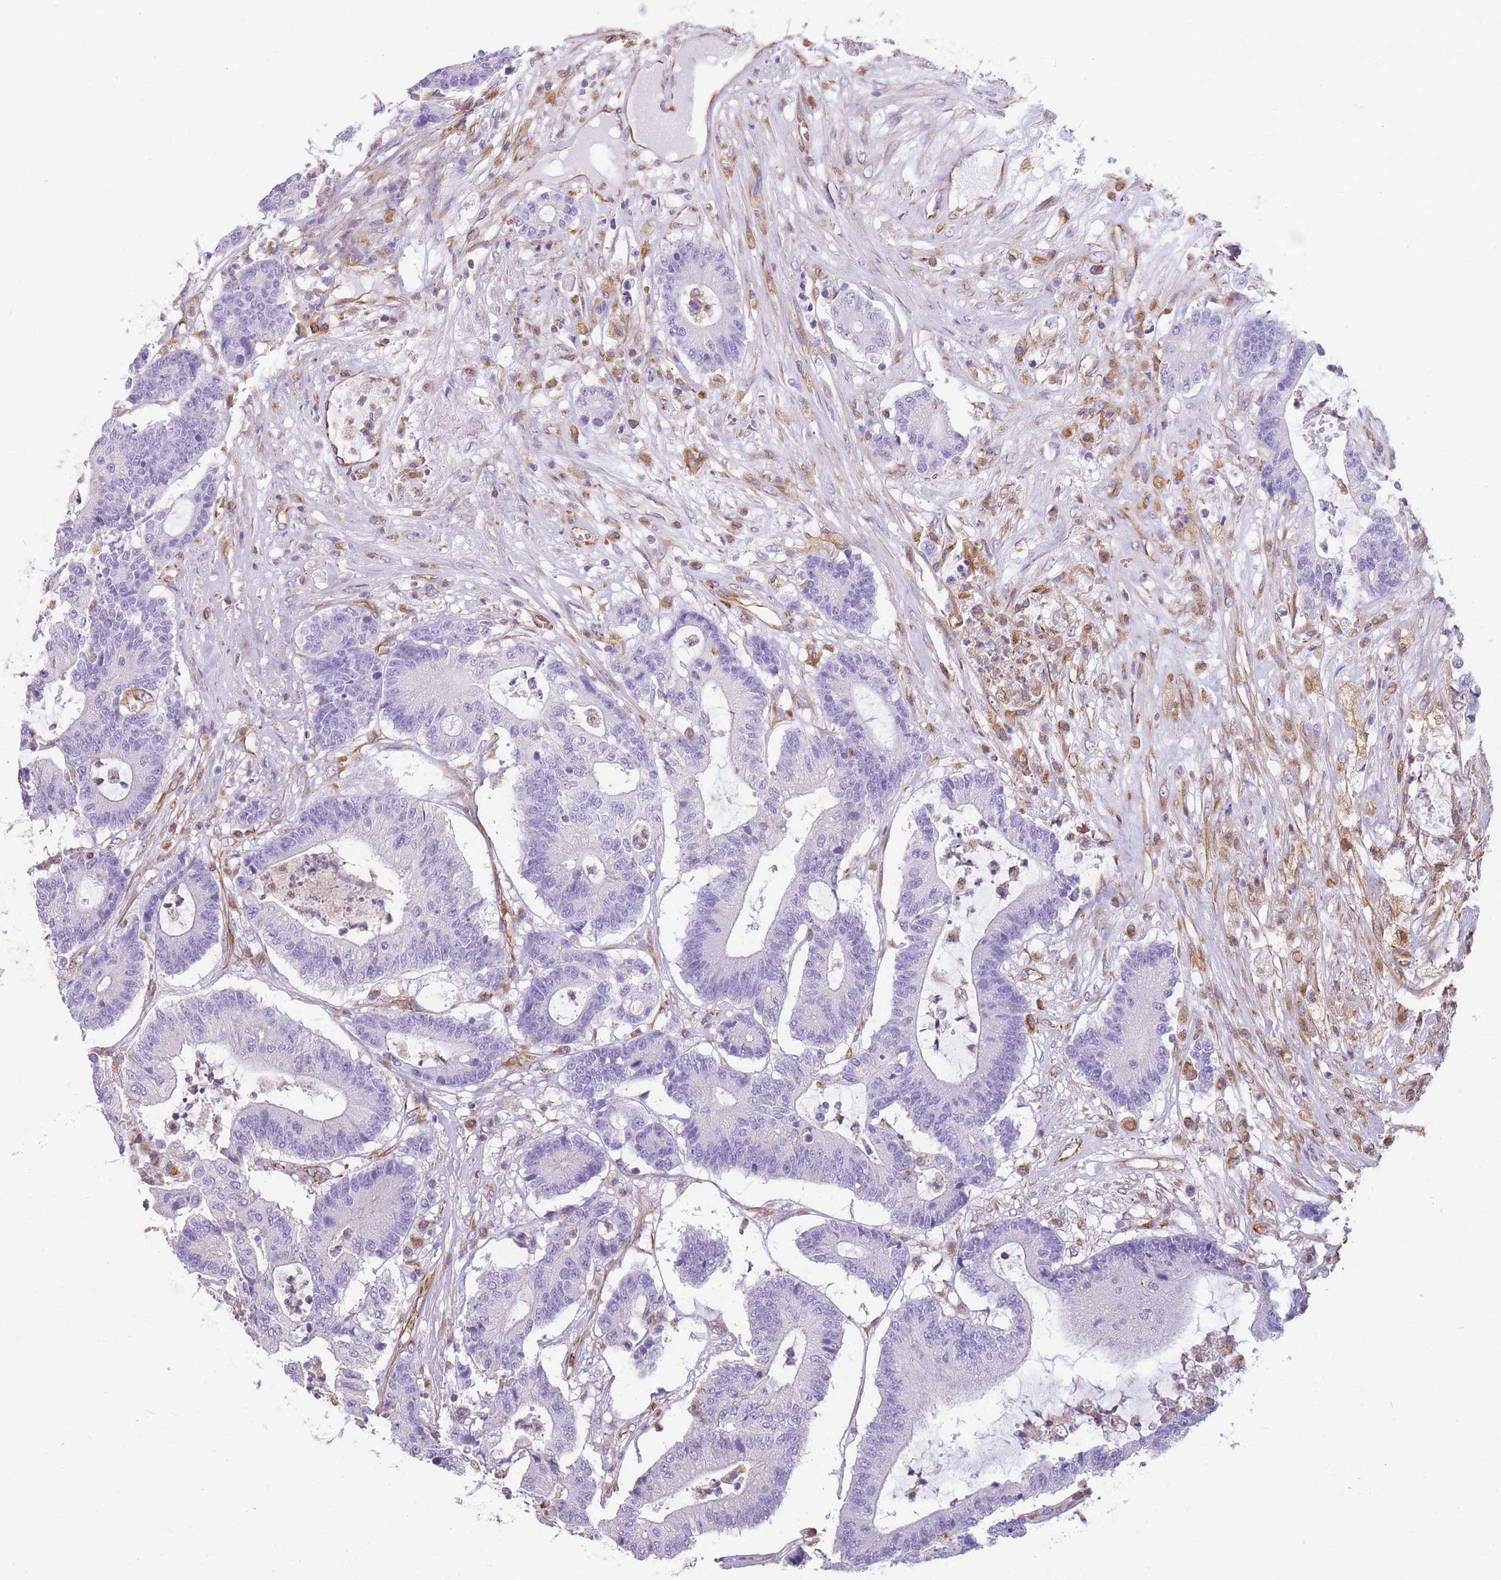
{"staining": {"intensity": "negative", "quantity": "none", "location": "none"}, "tissue": "colorectal cancer", "cell_type": "Tumor cells", "image_type": "cancer", "snomed": [{"axis": "morphology", "description": "Adenocarcinoma, NOS"}, {"axis": "topography", "description": "Colon"}], "caption": "The micrograph shows no significant staining in tumor cells of colorectal cancer (adenocarcinoma). The staining was performed using DAB (3,3'-diaminobenzidine) to visualize the protein expression in brown, while the nuclei were stained in blue with hematoxylin (Magnification: 20x).", "gene": "ANKRD53", "patient": {"sex": "female", "age": 84}}